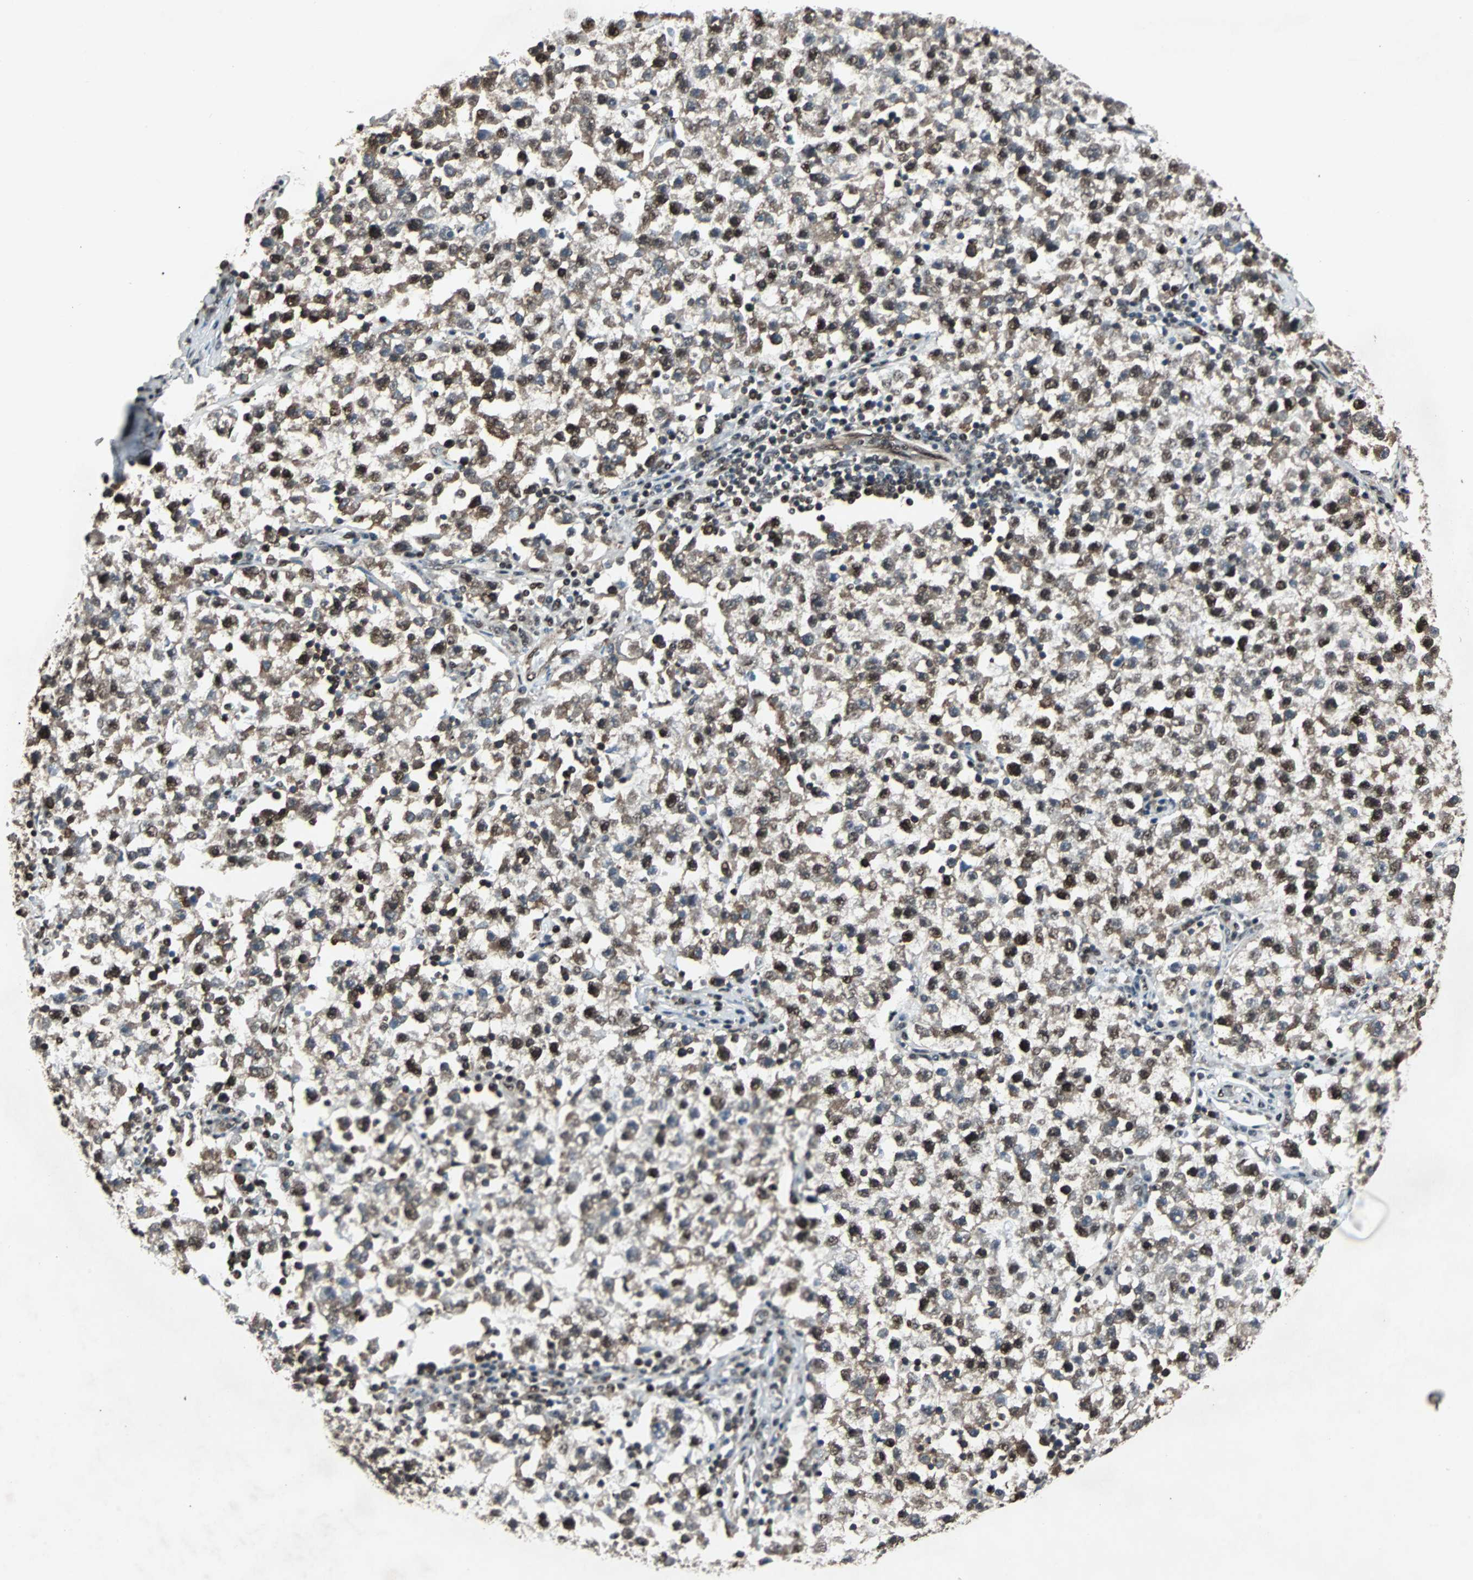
{"staining": {"intensity": "strong", "quantity": ">75%", "location": "cytoplasmic/membranous,nuclear"}, "tissue": "testis cancer", "cell_type": "Tumor cells", "image_type": "cancer", "snomed": [{"axis": "morphology", "description": "Seminoma, NOS"}, {"axis": "topography", "description": "Testis"}], "caption": "Immunohistochemistry (IHC) image of human testis cancer stained for a protein (brown), which reveals high levels of strong cytoplasmic/membranous and nuclear expression in about >75% of tumor cells.", "gene": "ACLY", "patient": {"sex": "male", "age": 22}}